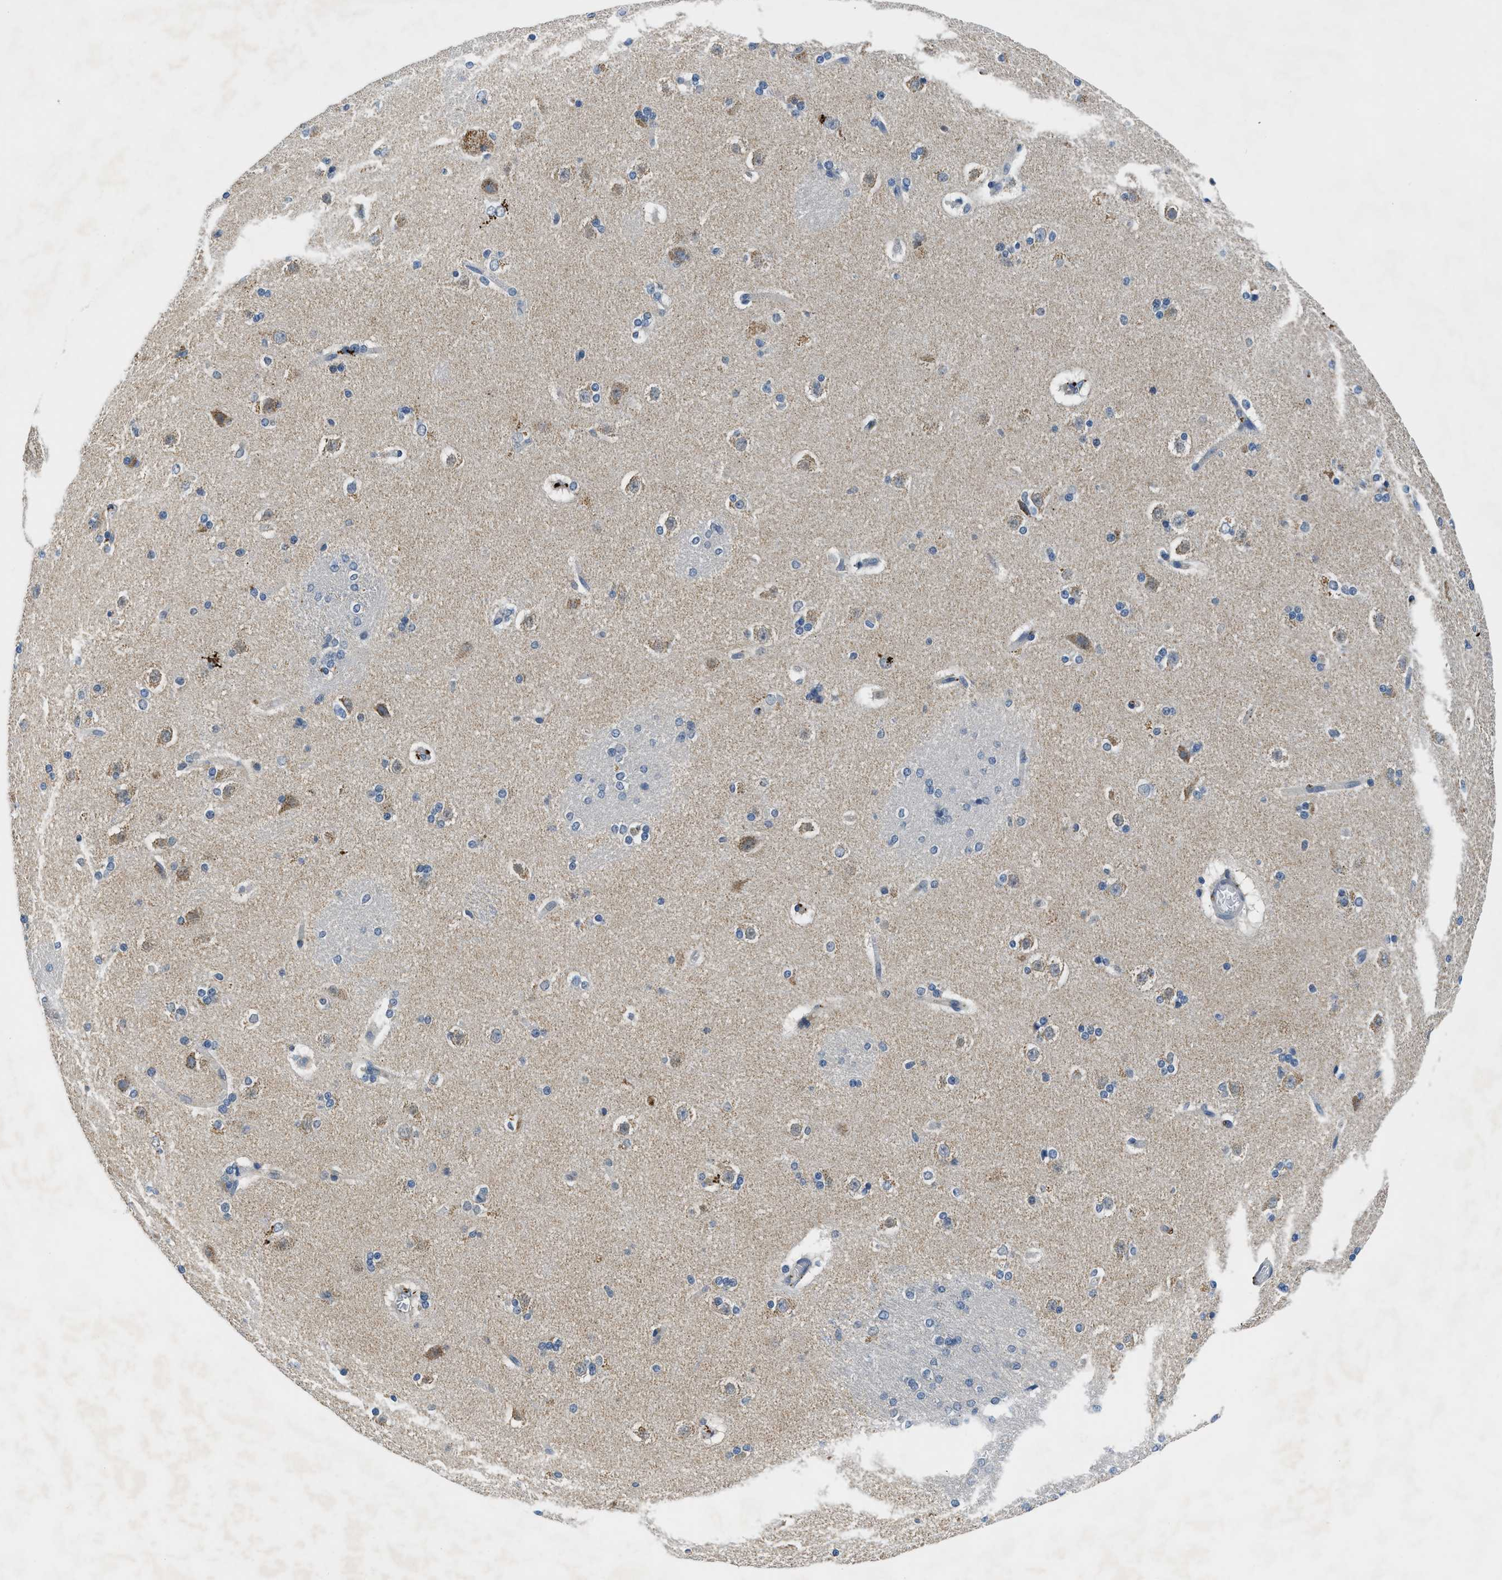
{"staining": {"intensity": "negative", "quantity": "none", "location": "none"}, "tissue": "caudate", "cell_type": "Glial cells", "image_type": "normal", "snomed": [{"axis": "morphology", "description": "Normal tissue, NOS"}, {"axis": "topography", "description": "Lateral ventricle wall"}], "caption": "Immunohistochemistry histopathology image of benign caudate: caudate stained with DAB (3,3'-diaminobenzidine) shows no significant protein staining in glial cells. The staining was performed using DAB (3,3'-diaminobenzidine) to visualize the protein expression in brown, while the nuclei were stained in blue with hematoxylin (Magnification: 20x).", "gene": "PAFAH2", "patient": {"sex": "female", "age": 19}}